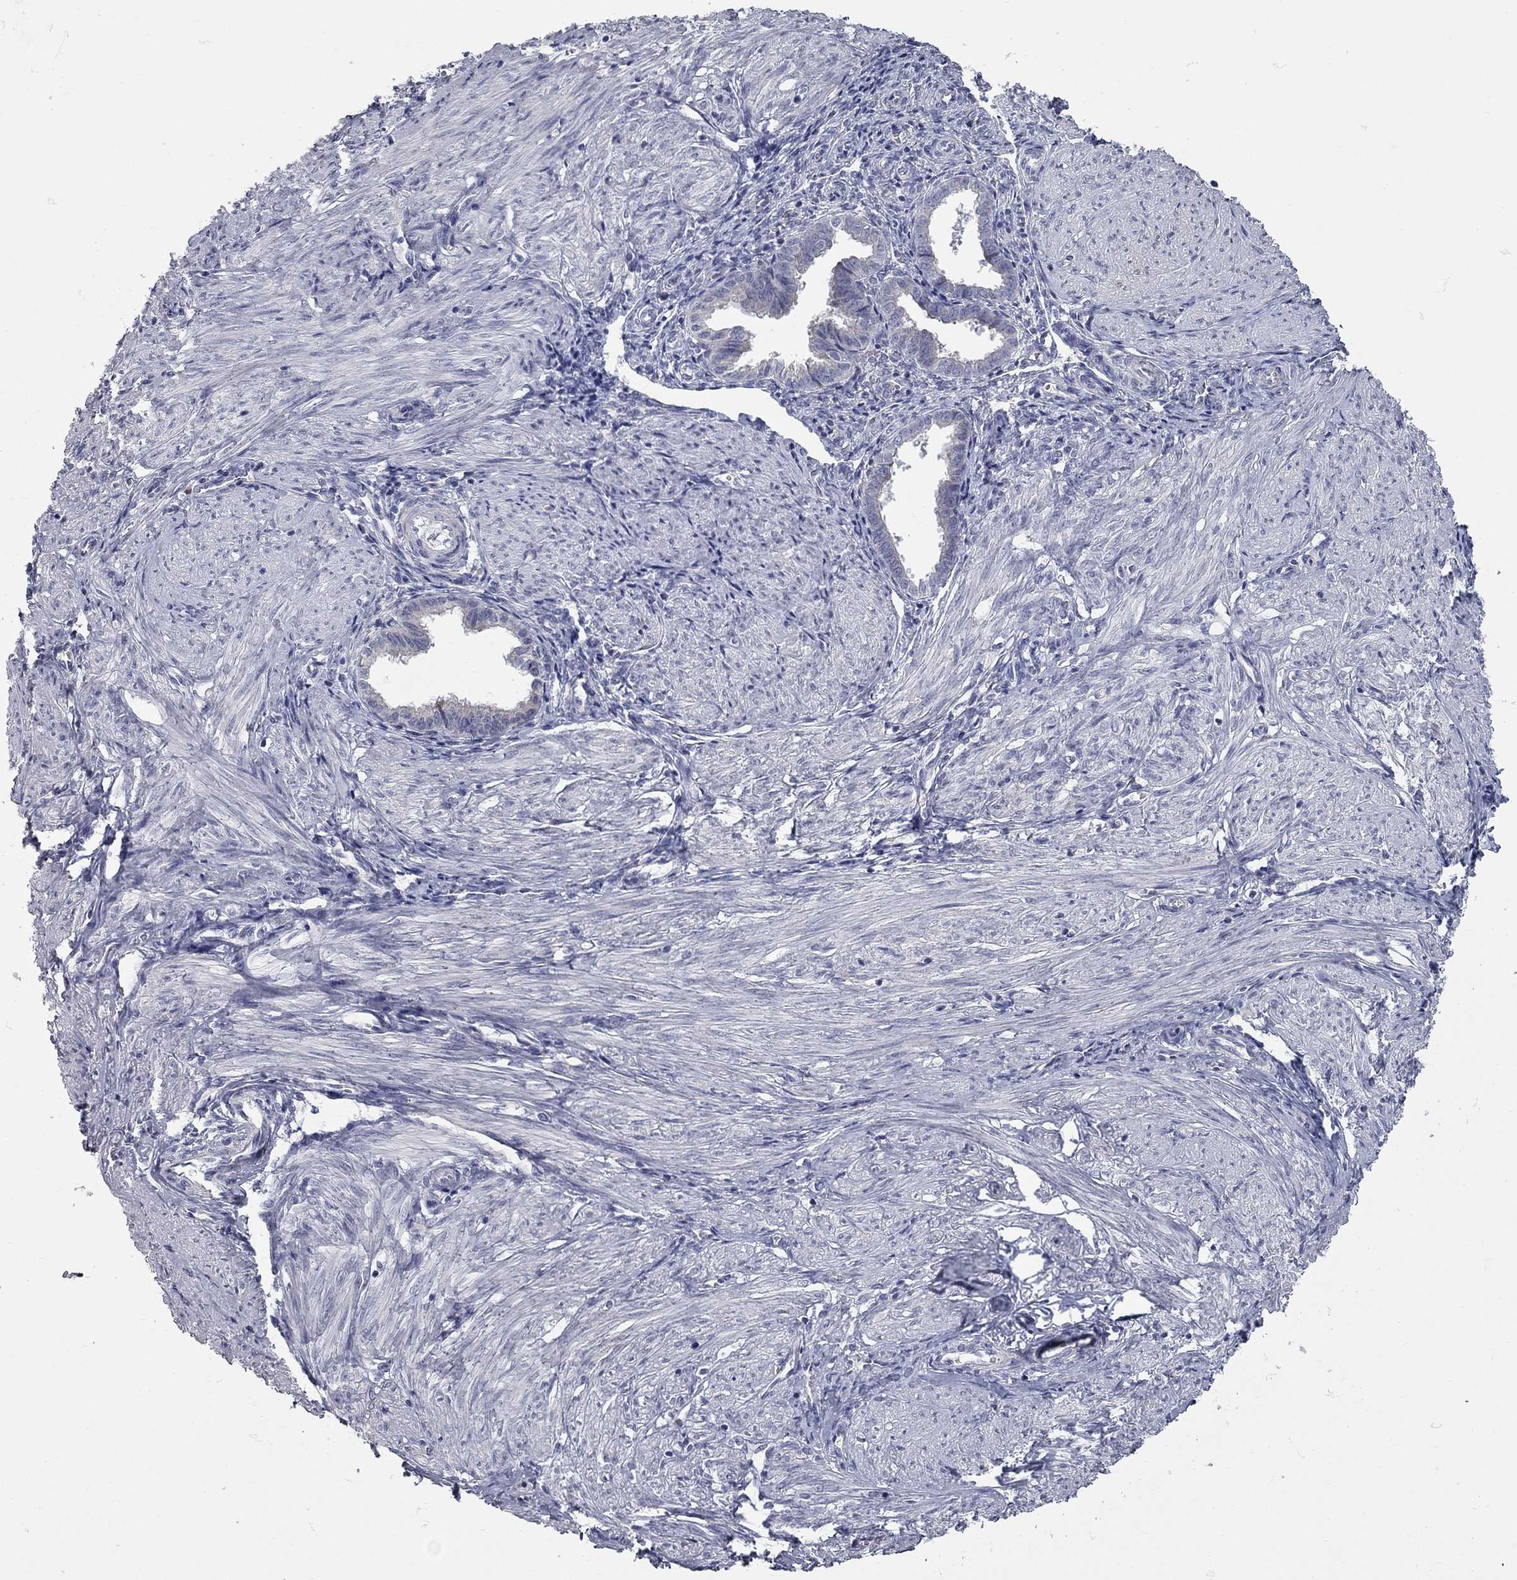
{"staining": {"intensity": "negative", "quantity": "none", "location": "none"}, "tissue": "endometrium", "cell_type": "Cells in endometrial stroma", "image_type": "normal", "snomed": [{"axis": "morphology", "description": "Normal tissue, NOS"}, {"axis": "topography", "description": "Endometrium"}], "caption": "IHC of unremarkable human endometrium reveals no expression in cells in endometrial stroma. (DAB immunohistochemistry visualized using brightfield microscopy, high magnification).", "gene": "XAGE2", "patient": {"sex": "female", "age": 37}}